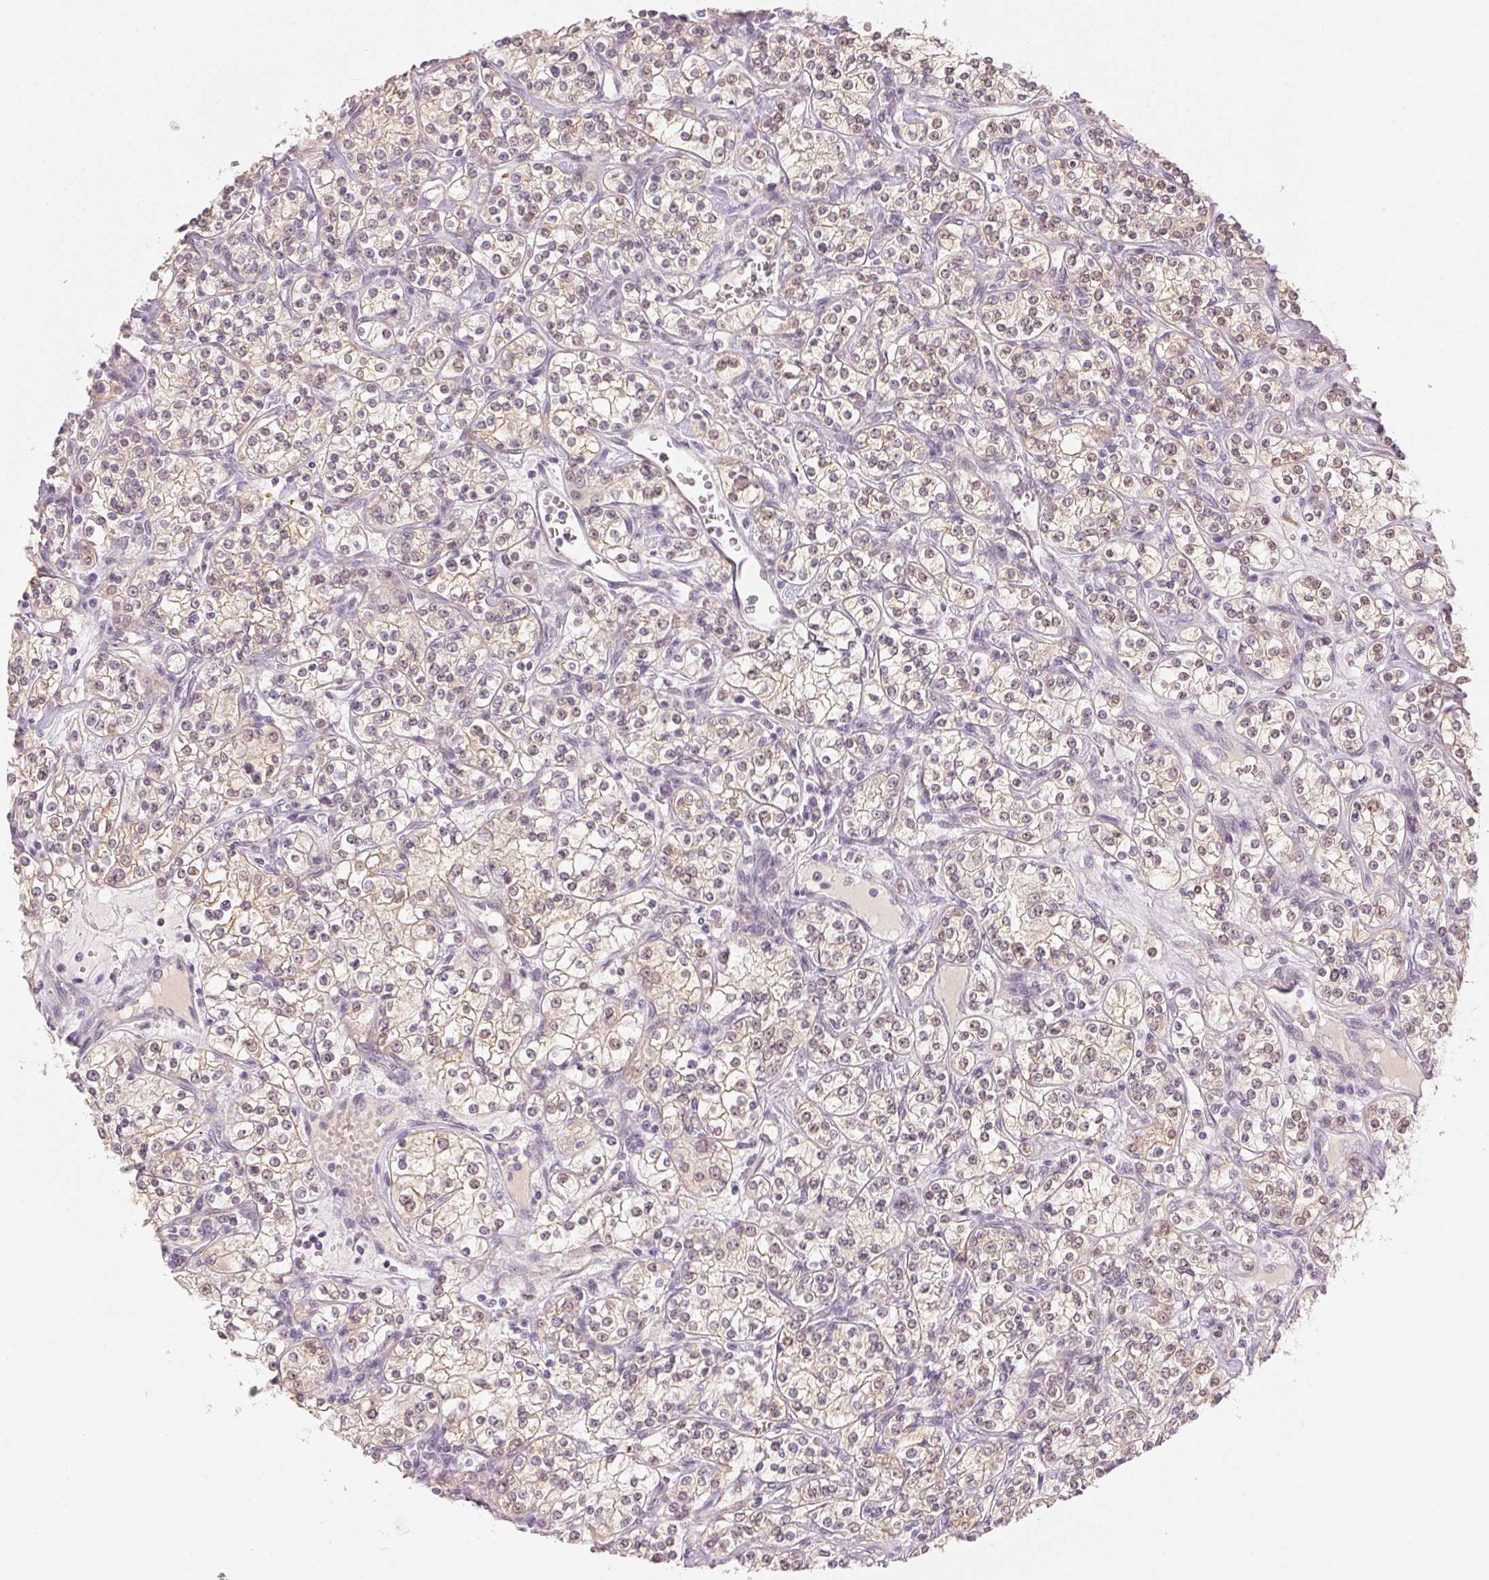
{"staining": {"intensity": "weak", "quantity": "25%-75%", "location": "cytoplasmic/membranous"}, "tissue": "renal cancer", "cell_type": "Tumor cells", "image_type": "cancer", "snomed": [{"axis": "morphology", "description": "Adenocarcinoma, NOS"}, {"axis": "topography", "description": "Kidney"}], "caption": "Weak cytoplasmic/membranous expression for a protein is present in about 25%-75% of tumor cells of renal cancer using IHC.", "gene": "MAP1LC3A", "patient": {"sex": "male", "age": 77}}